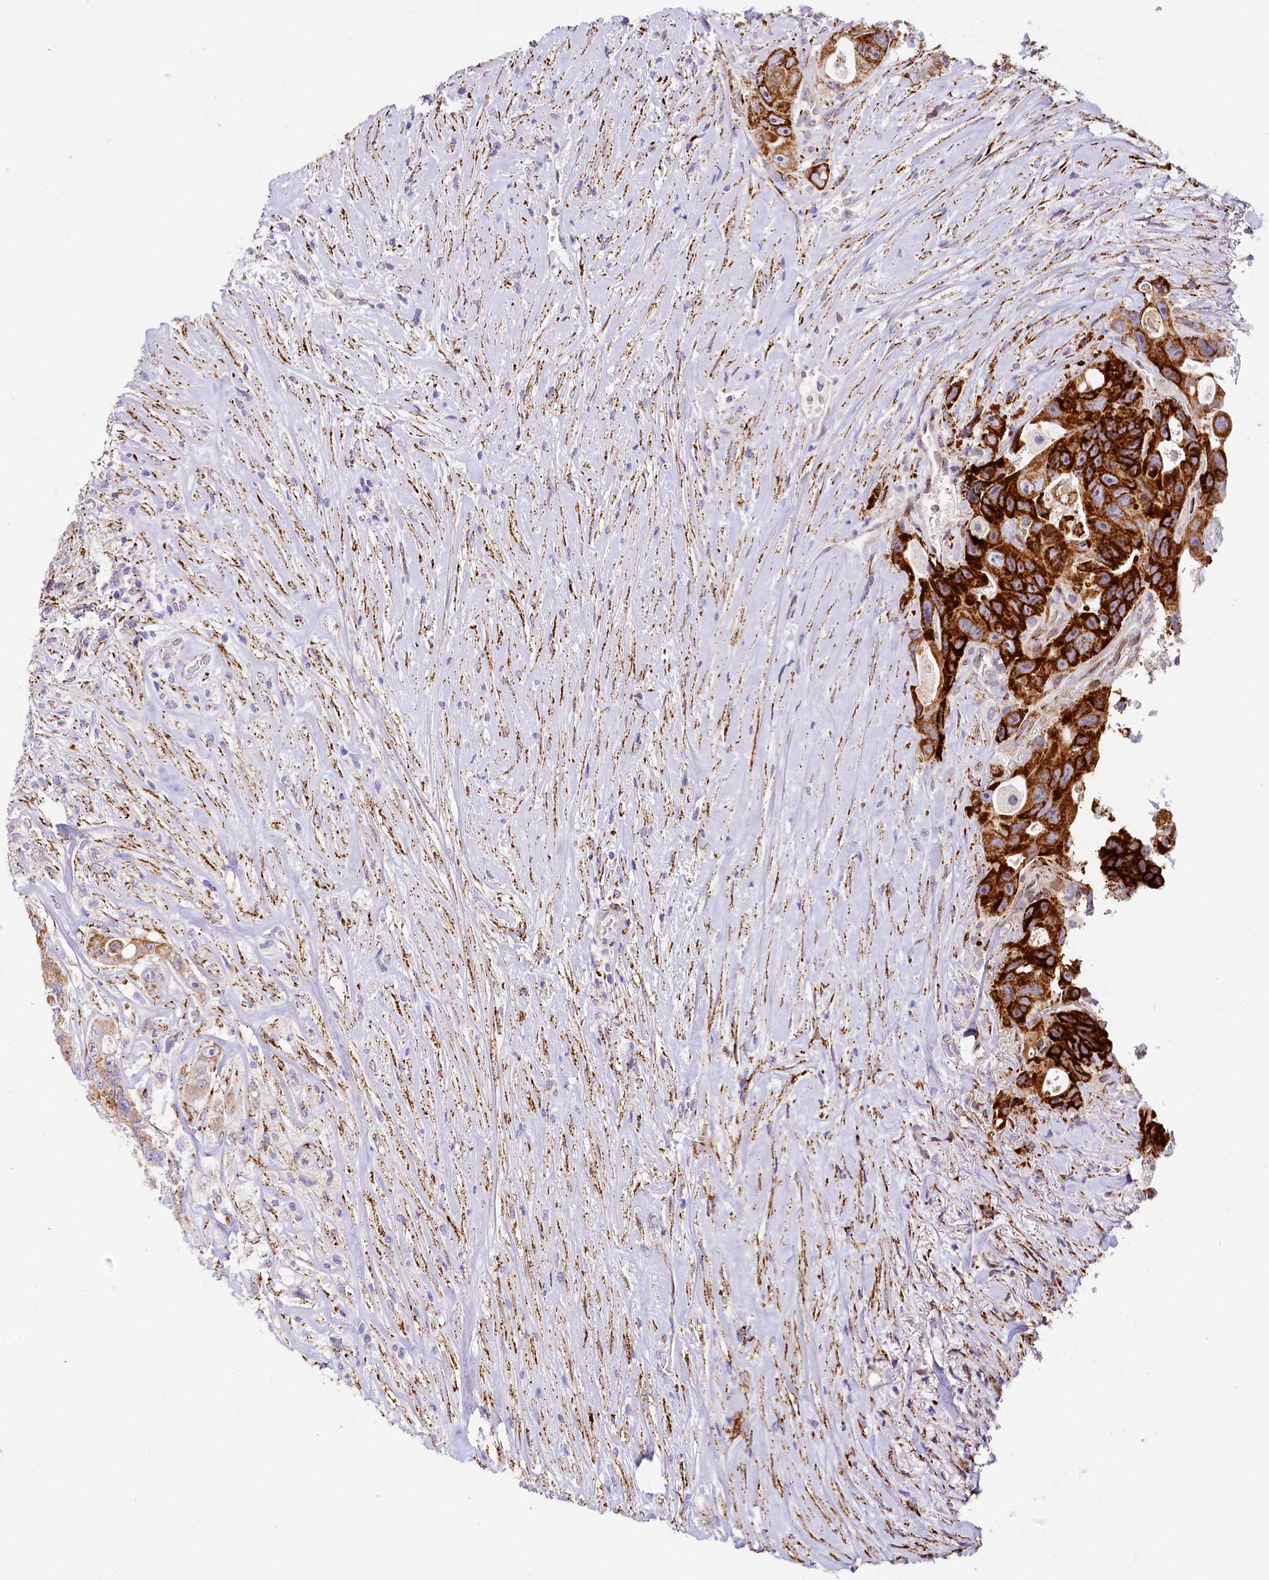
{"staining": {"intensity": "strong", "quantity": "25%-75%", "location": "cytoplasmic/membranous"}, "tissue": "colorectal cancer", "cell_type": "Tumor cells", "image_type": "cancer", "snomed": [{"axis": "morphology", "description": "Adenocarcinoma, NOS"}, {"axis": "topography", "description": "Colon"}], "caption": "Strong cytoplasmic/membranous protein expression is present in about 25%-75% of tumor cells in adenocarcinoma (colorectal).", "gene": "PPIP5K2", "patient": {"sex": "female", "age": 46}}